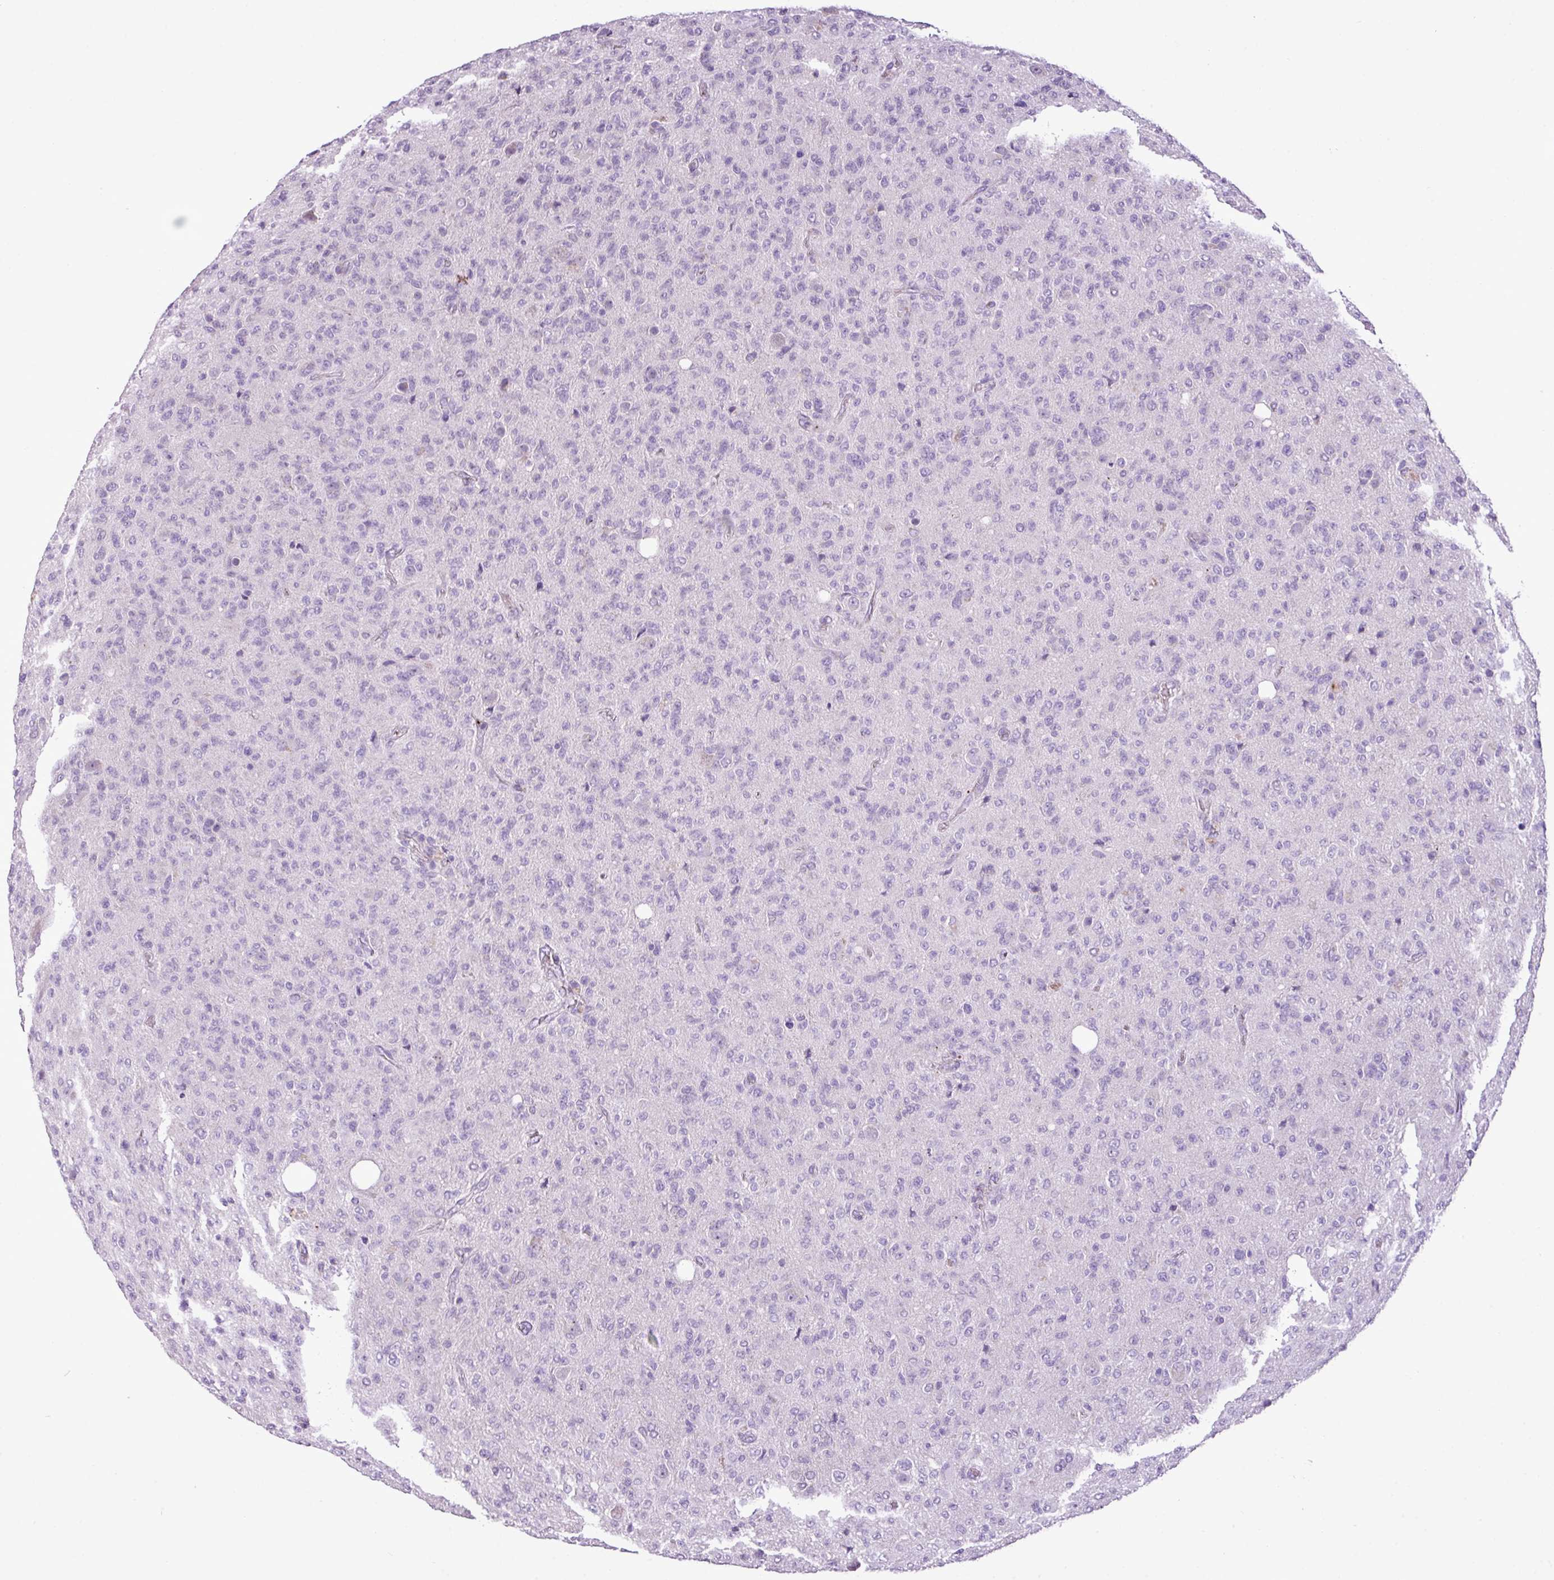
{"staining": {"intensity": "negative", "quantity": "none", "location": "none"}, "tissue": "glioma", "cell_type": "Tumor cells", "image_type": "cancer", "snomed": [{"axis": "morphology", "description": "Glioma, malignant, High grade"}, {"axis": "topography", "description": "Brain"}], "caption": "This is an immunohistochemistry (IHC) image of human glioma. There is no staining in tumor cells.", "gene": "DNAJB13", "patient": {"sex": "female", "age": 57}}